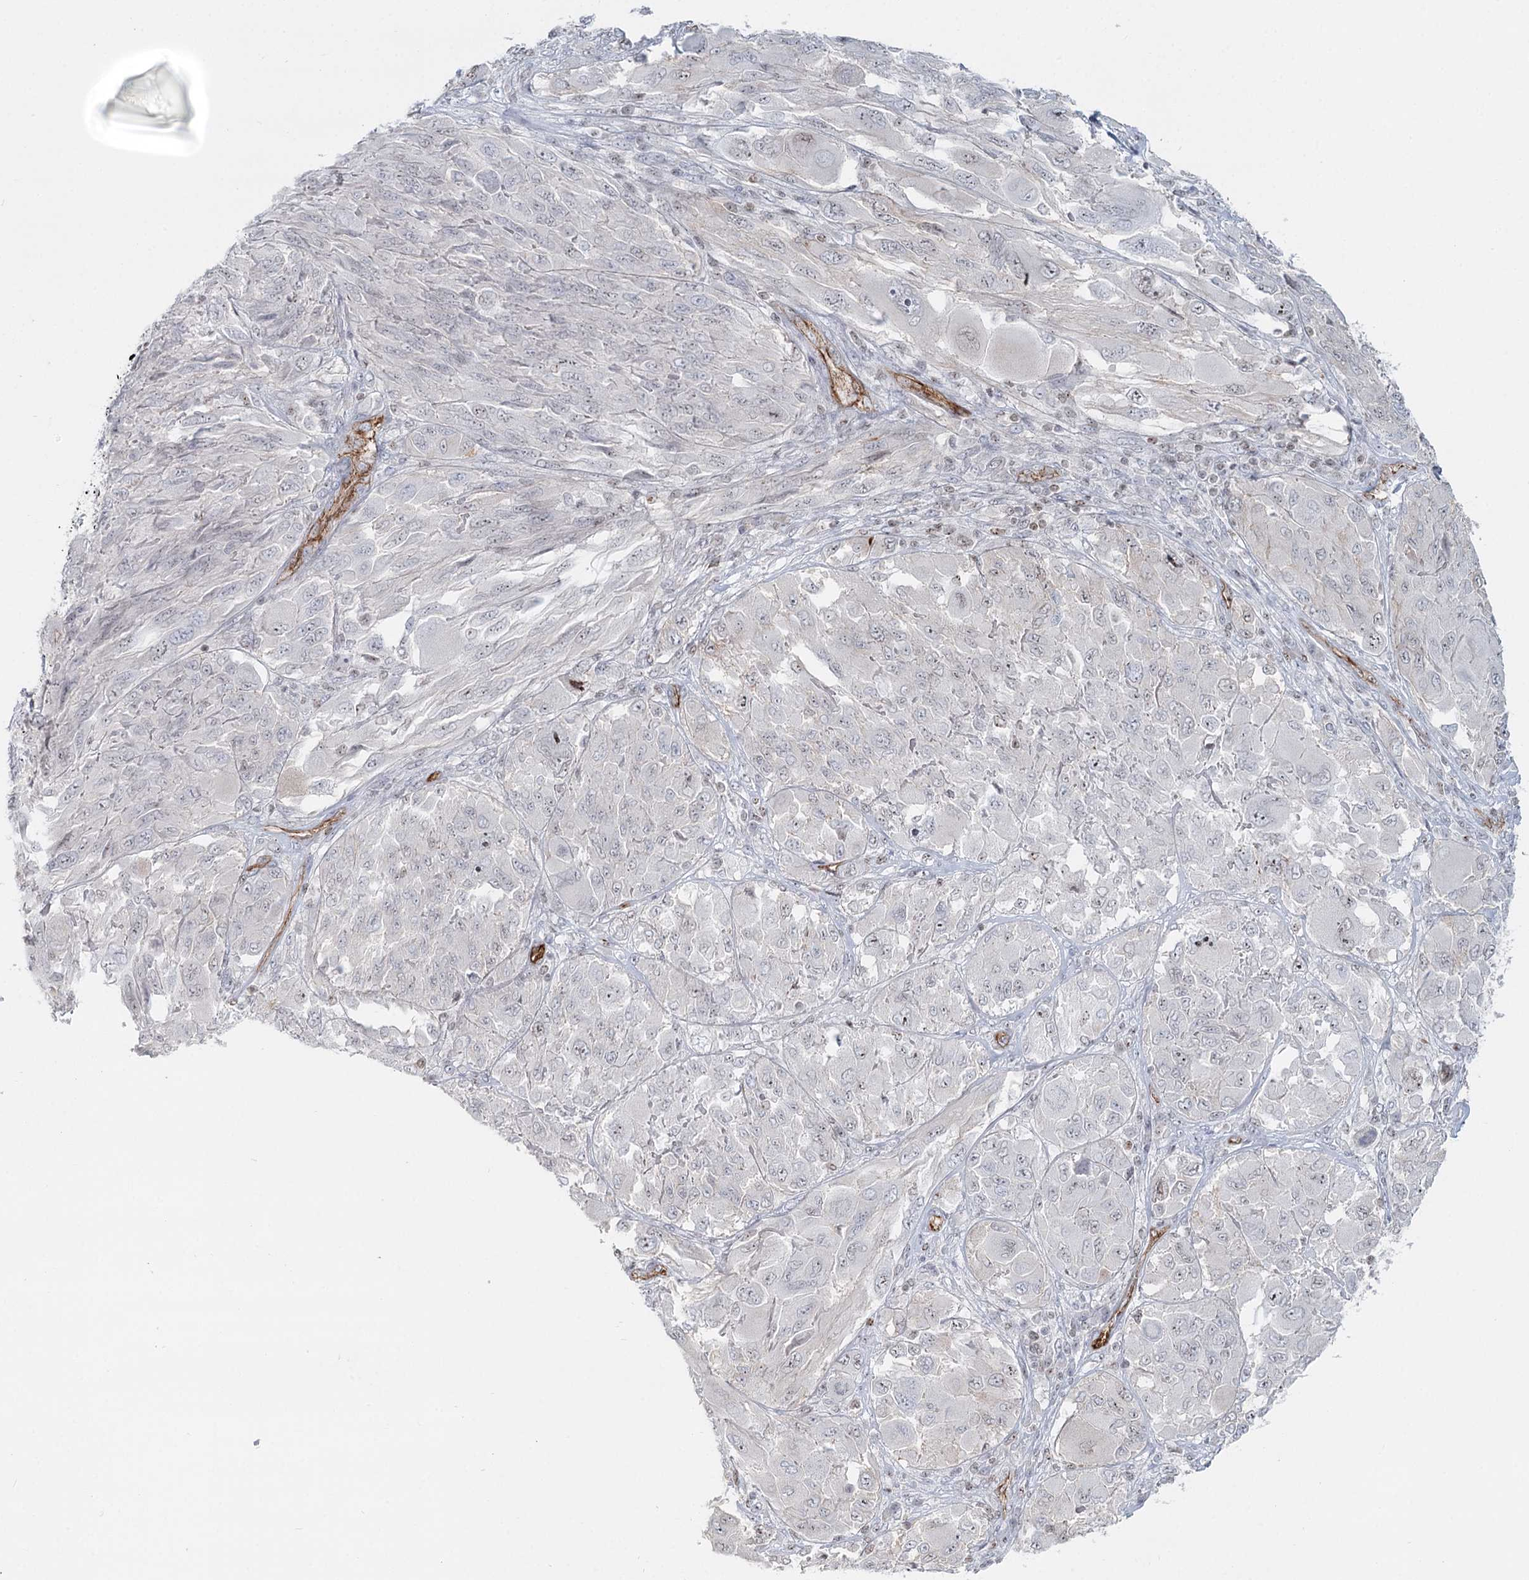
{"staining": {"intensity": "negative", "quantity": "none", "location": "none"}, "tissue": "melanoma", "cell_type": "Tumor cells", "image_type": "cancer", "snomed": [{"axis": "morphology", "description": "Malignant melanoma, NOS"}, {"axis": "topography", "description": "Skin"}], "caption": "This is an IHC histopathology image of melanoma. There is no positivity in tumor cells.", "gene": "ZFYVE28", "patient": {"sex": "female", "age": 91}}